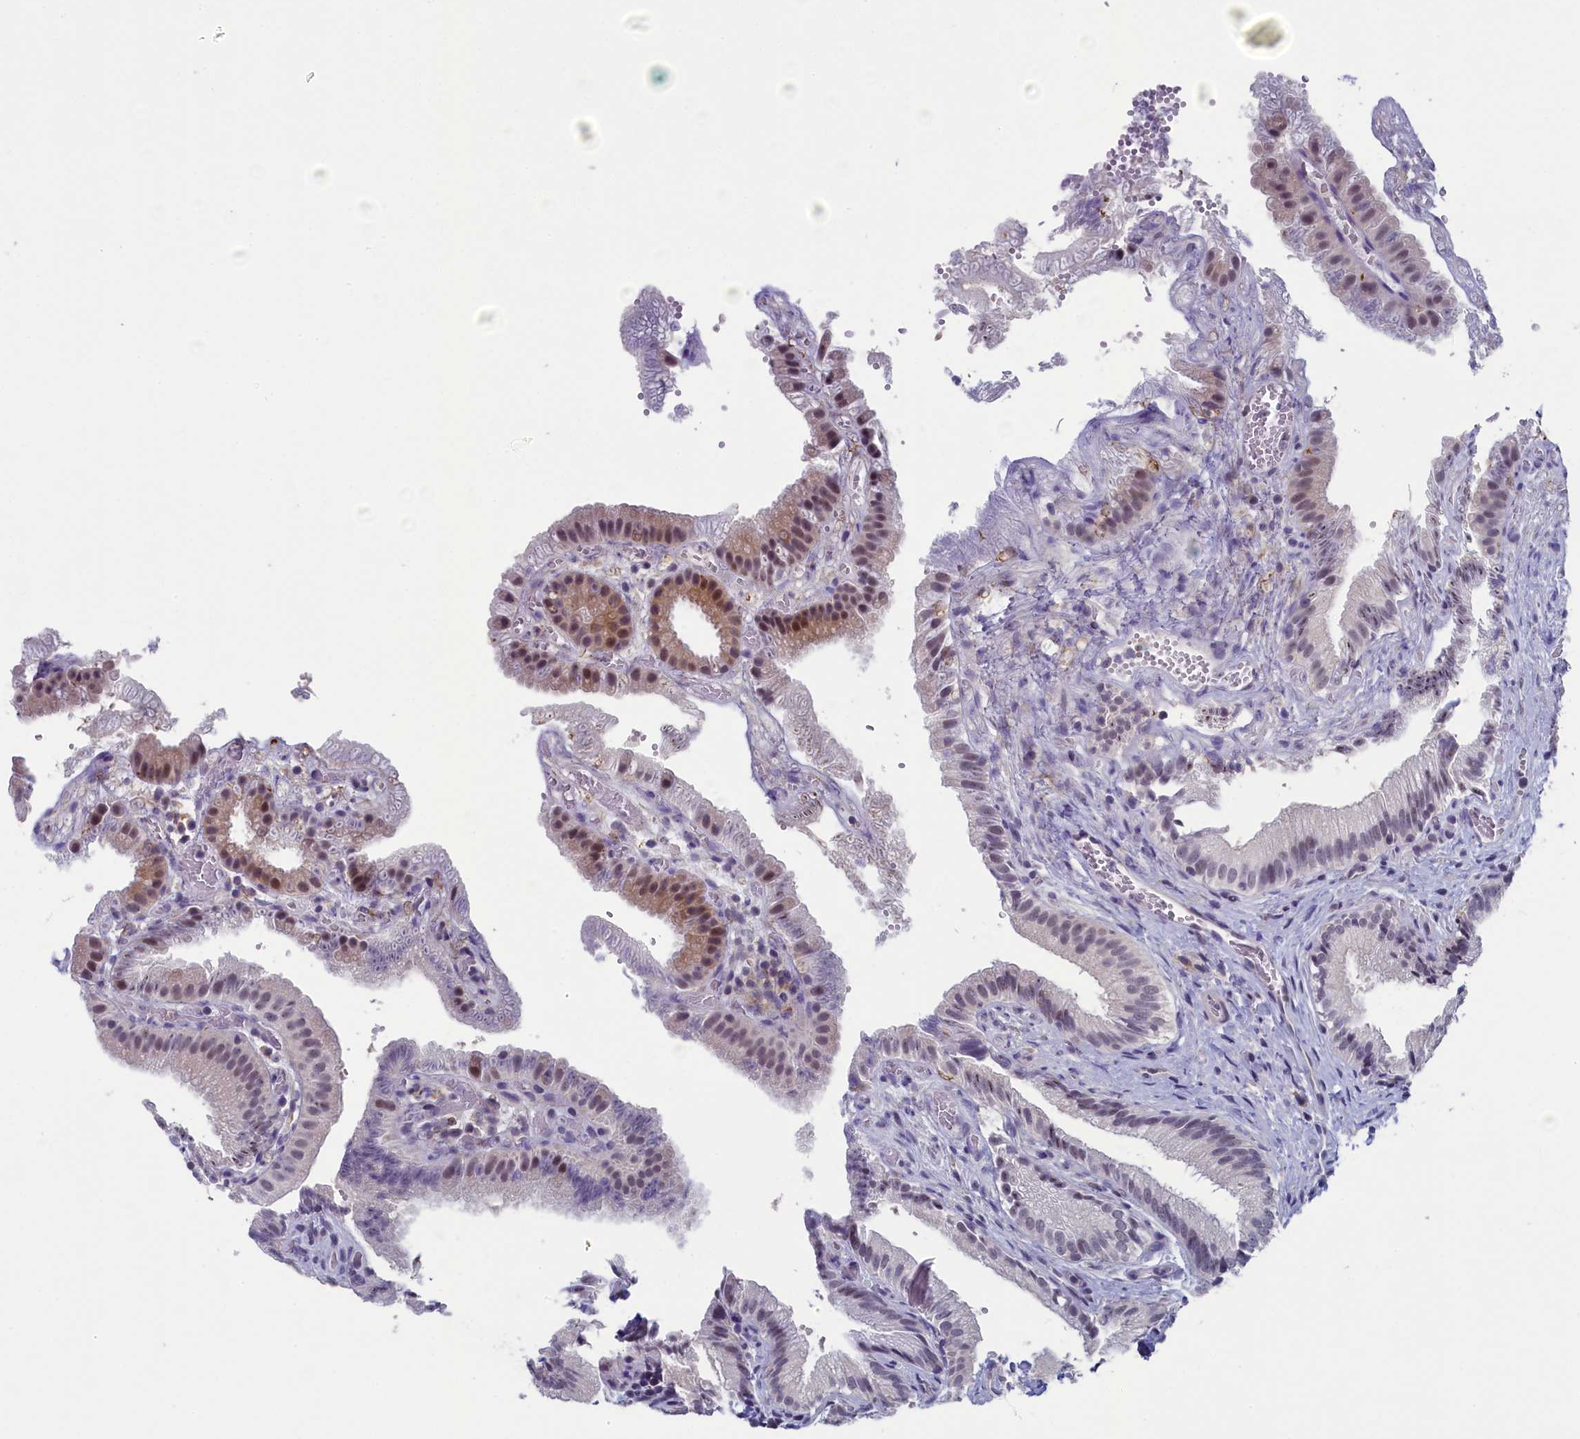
{"staining": {"intensity": "moderate", "quantity": "<25%", "location": "cytoplasmic/membranous,nuclear"}, "tissue": "gallbladder", "cell_type": "Glandular cells", "image_type": "normal", "snomed": [{"axis": "morphology", "description": "Normal tissue, NOS"}, {"axis": "topography", "description": "Gallbladder"}], "caption": "IHC of normal human gallbladder exhibits low levels of moderate cytoplasmic/membranous,nuclear expression in about <25% of glandular cells.", "gene": "CNEP1R1", "patient": {"sex": "female", "age": 30}}